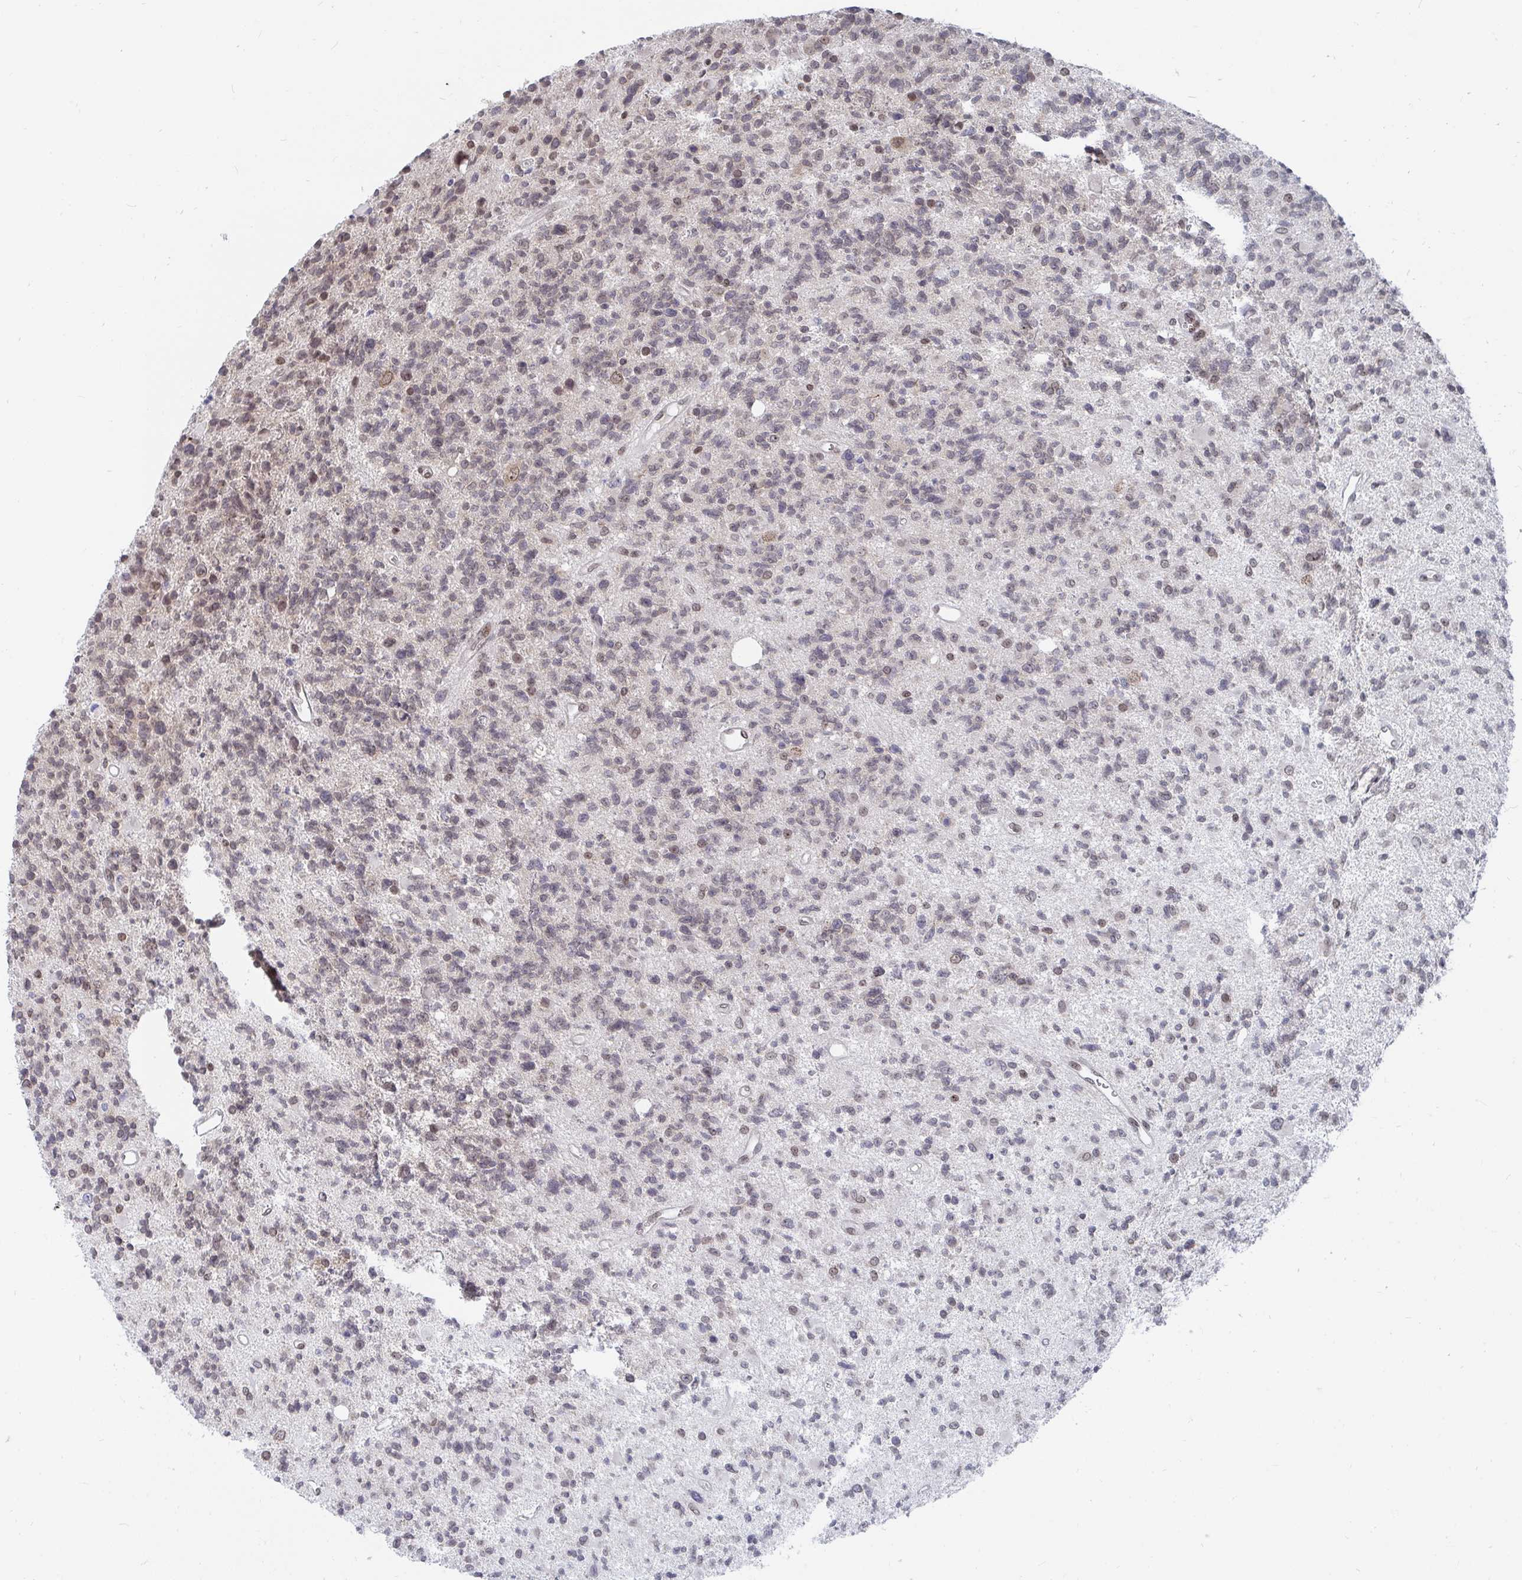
{"staining": {"intensity": "weak", "quantity": "25%-75%", "location": "nuclear"}, "tissue": "glioma", "cell_type": "Tumor cells", "image_type": "cancer", "snomed": [{"axis": "morphology", "description": "Glioma, malignant, High grade"}, {"axis": "topography", "description": "Brain"}], "caption": "A histopathology image showing weak nuclear positivity in approximately 25%-75% of tumor cells in glioma, as visualized by brown immunohistochemical staining.", "gene": "TRIP12", "patient": {"sex": "male", "age": 29}}